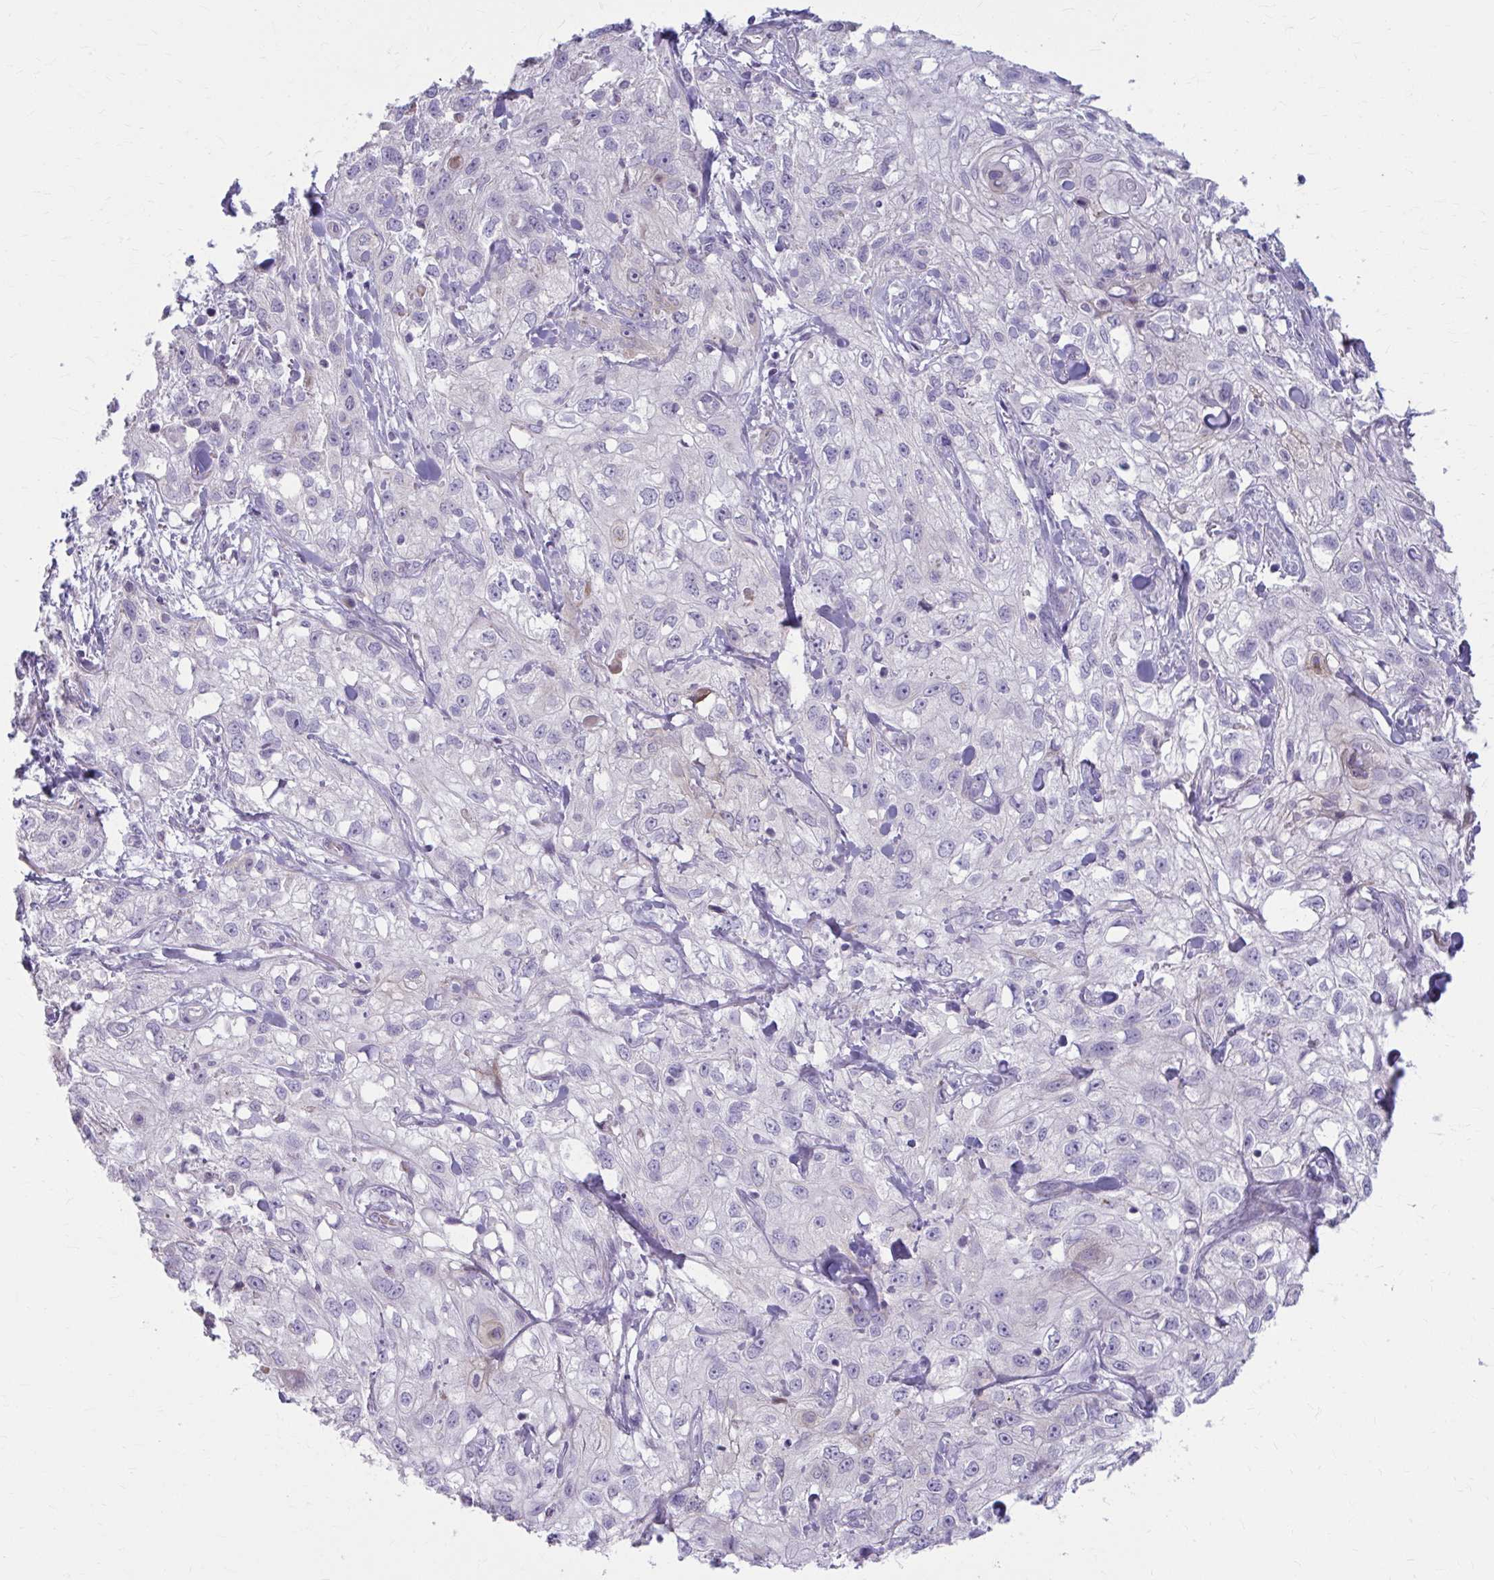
{"staining": {"intensity": "negative", "quantity": "none", "location": "none"}, "tissue": "skin cancer", "cell_type": "Tumor cells", "image_type": "cancer", "snomed": [{"axis": "morphology", "description": "Squamous cell carcinoma, NOS"}, {"axis": "topography", "description": "Skin"}, {"axis": "topography", "description": "Vulva"}], "caption": "Tumor cells show no significant expression in squamous cell carcinoma (skin). (Stains: DAB (3,3'-diaminobenzidine) IHC with hematoxylin counter stain, Microscopy: brightfield microscopy at high magnification).", "gene": "MSMO1", "patient": {"sex": "female", "age": 86}}